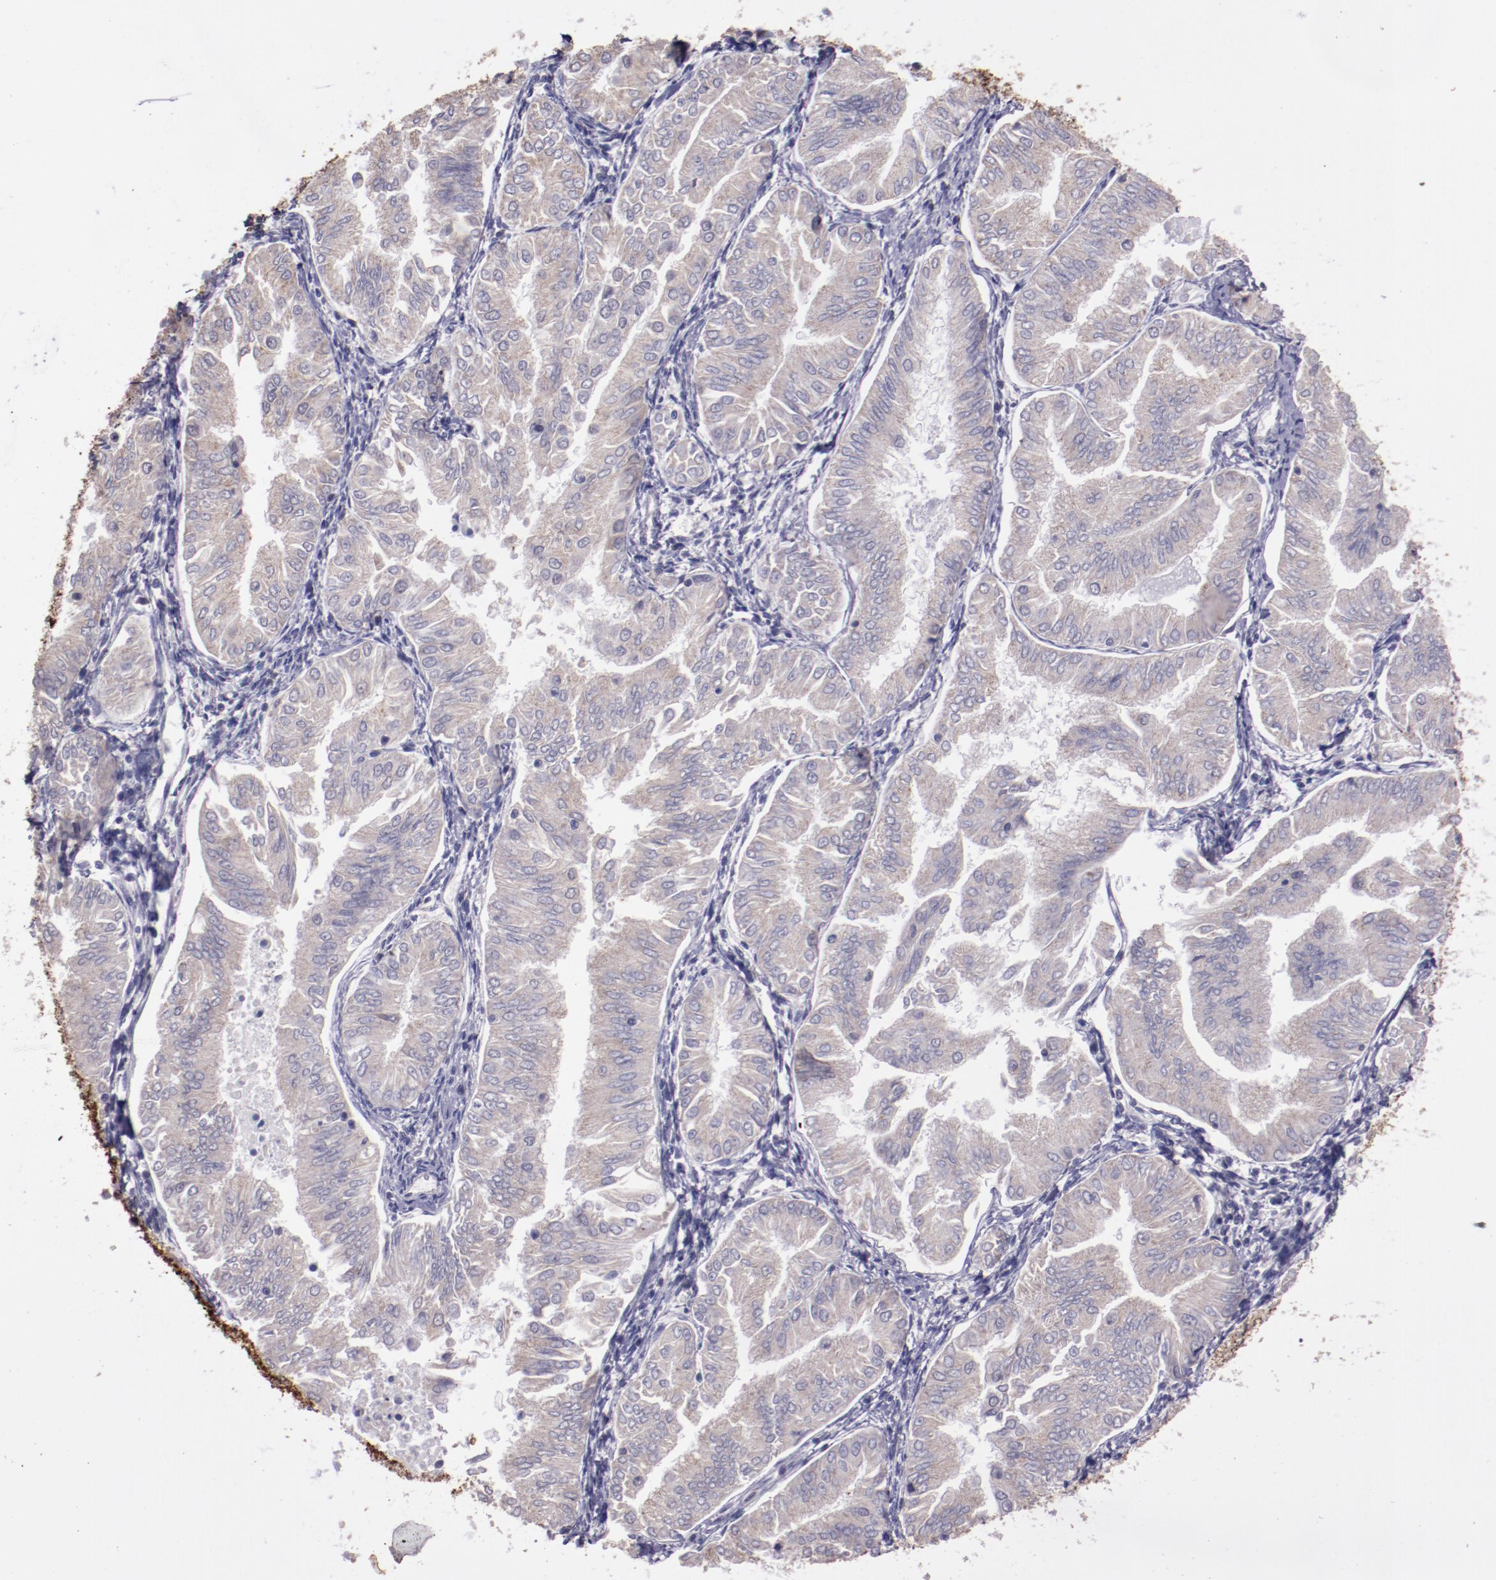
{"staining": {"intensity": "weak", "quantity": ">75%", "location": "cytoplasmic/membranous"}, "tissue": "endometrial cancer", "cell_type": "Tumor cells", "image_type": "cancer", "snomed": [{"axis": "morphology", "description": "Adenocarcinoma, NOS"}, {"axis": "topography", "description": "Endometrium"}], "caption": "Tumor cells exhibit weak cytoplasmic/membranous positivity in approximately >75% of cells in endometrial adenocarcinoma.", "gene": "ELF1", "patient": {"sex": "female", "age": 53}}